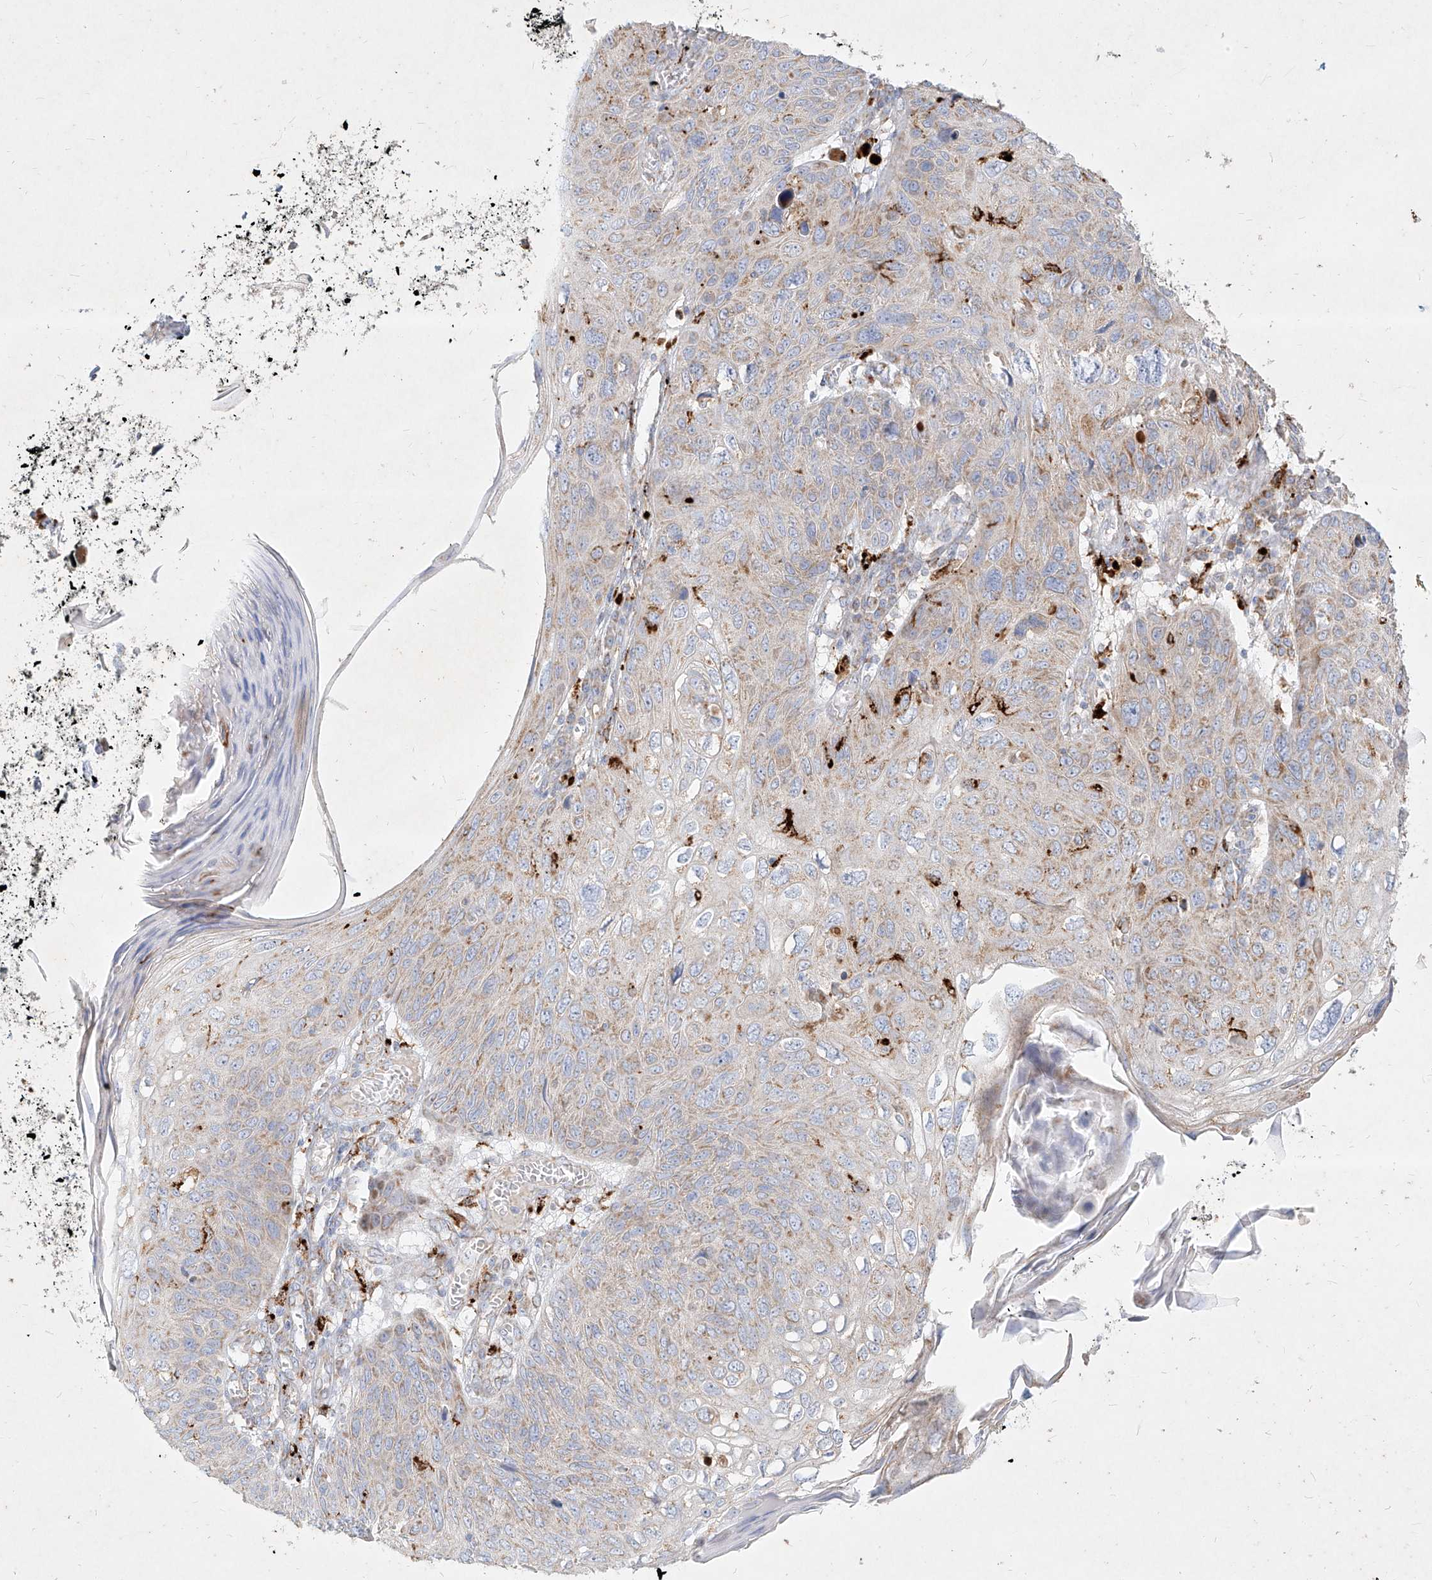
{"staining": {"intensity": "weak", "quantity": "25%-75%", "location": "cytoplasmic/membranous"}, "tissue": "skin cancer", "cell_type": "Tumor cells", "image_type": "cancer", "snomed": [{"axis": "morphology", "description": "Squamous cell carcinoma, NOS"}, {"axis": "topography", "description": "Skin"}], "caption": "An immunohistochemistry (IHC) image of tumor tissue is shown. Protein staining in brown highlights weak cytoplasmic/membranous positivity in skin squamous cell carcinoma within tumor cells.", "gene": "MTX2", "patient": {"sex": "female", "age": 90}}